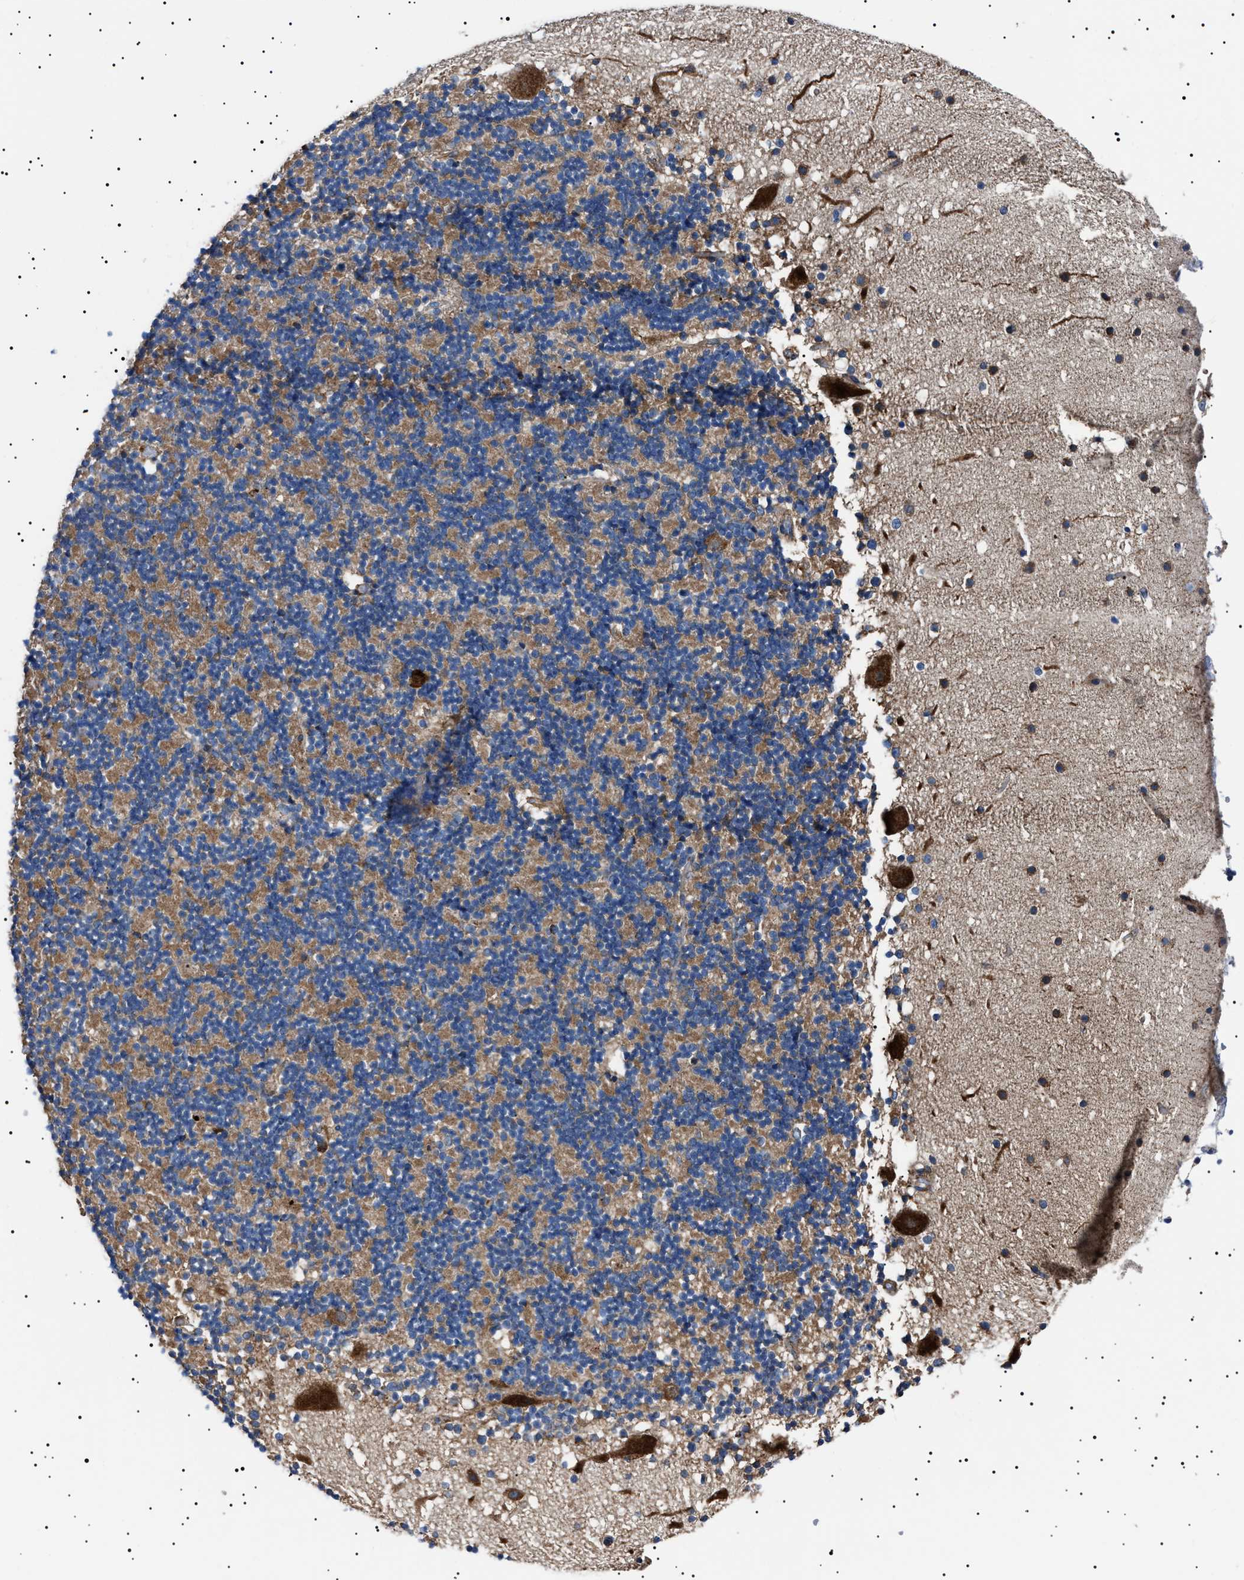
{"staining": {"intensity": "moderate", "quantity": ">75%", "location": "cytoplasmic/membranous"}, "tissue": "cerebellum", "cell_type": "Cells in granular layer", "image_type": "normal", "snomed": [{"axis": "morphology", "description": "Normal tissue, NOS"}, {"axis": "topography", "description": "Cerebellum"}], "caption": "Brown immunohistochemical staining in unremarkable cerebellum shows moderate cytoplasmic/membranous expression in approximately >75% of cells in granular layer.", "gene": "TOP1MT", "patient": {"sex": "male", "age": 57}}